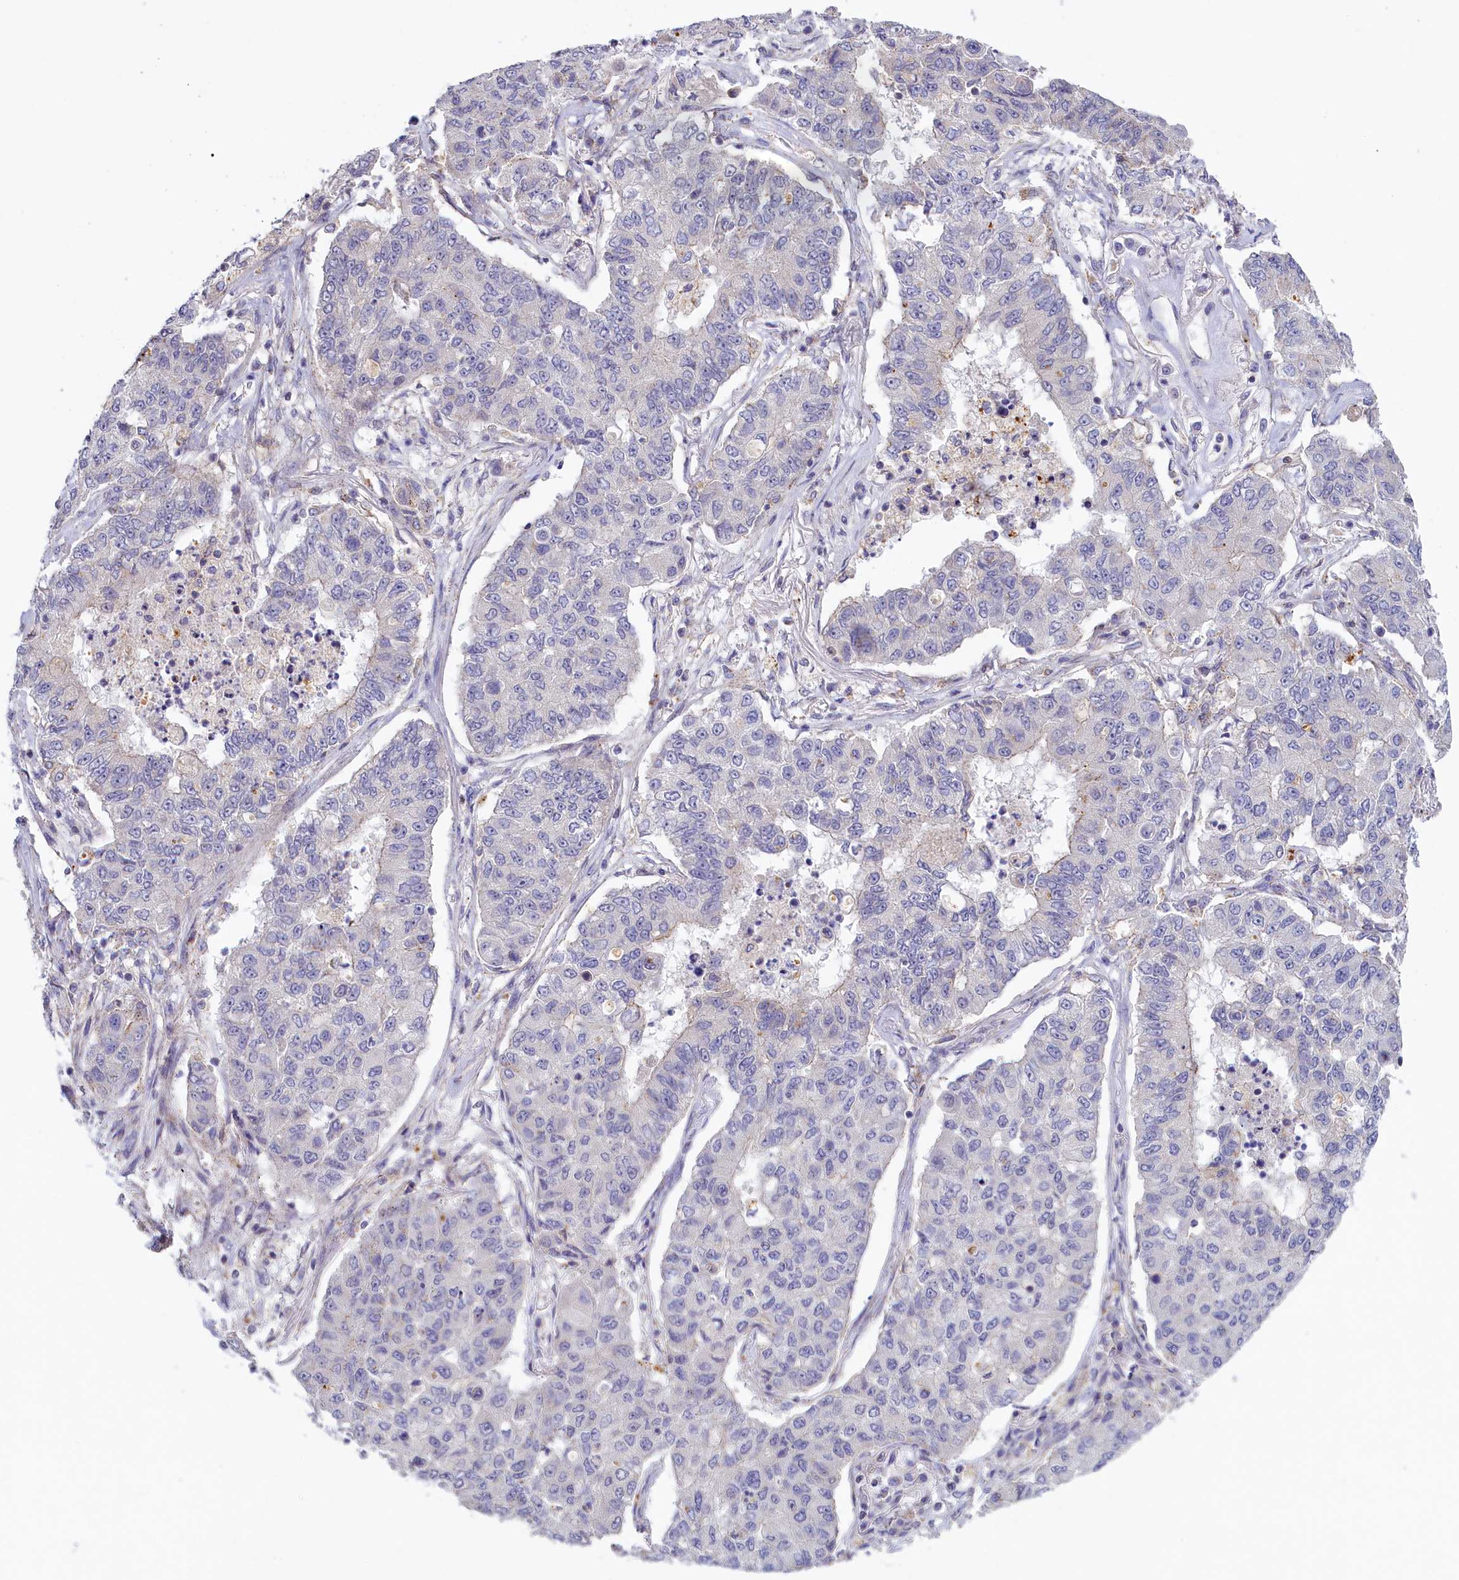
{"staining": {"intensity": "negative", "quantity": "none", "location": "none"}, "tissue": "lung cancer", "cell_type": "Tumor cells", "image_type": "cancer", "snomed": [{"axis": "morphology", "description": "Squamous cell carcinoma, NOS"}, {"axis": "topography", "description": "Lung"}], "caption": "This is a micrograph of immunohistochemistry (IHC) staining of lung cancer, which shows no staining in tumor cells.", "gene": "HYKK", "patient": {"sex": "male", "age": 74}}